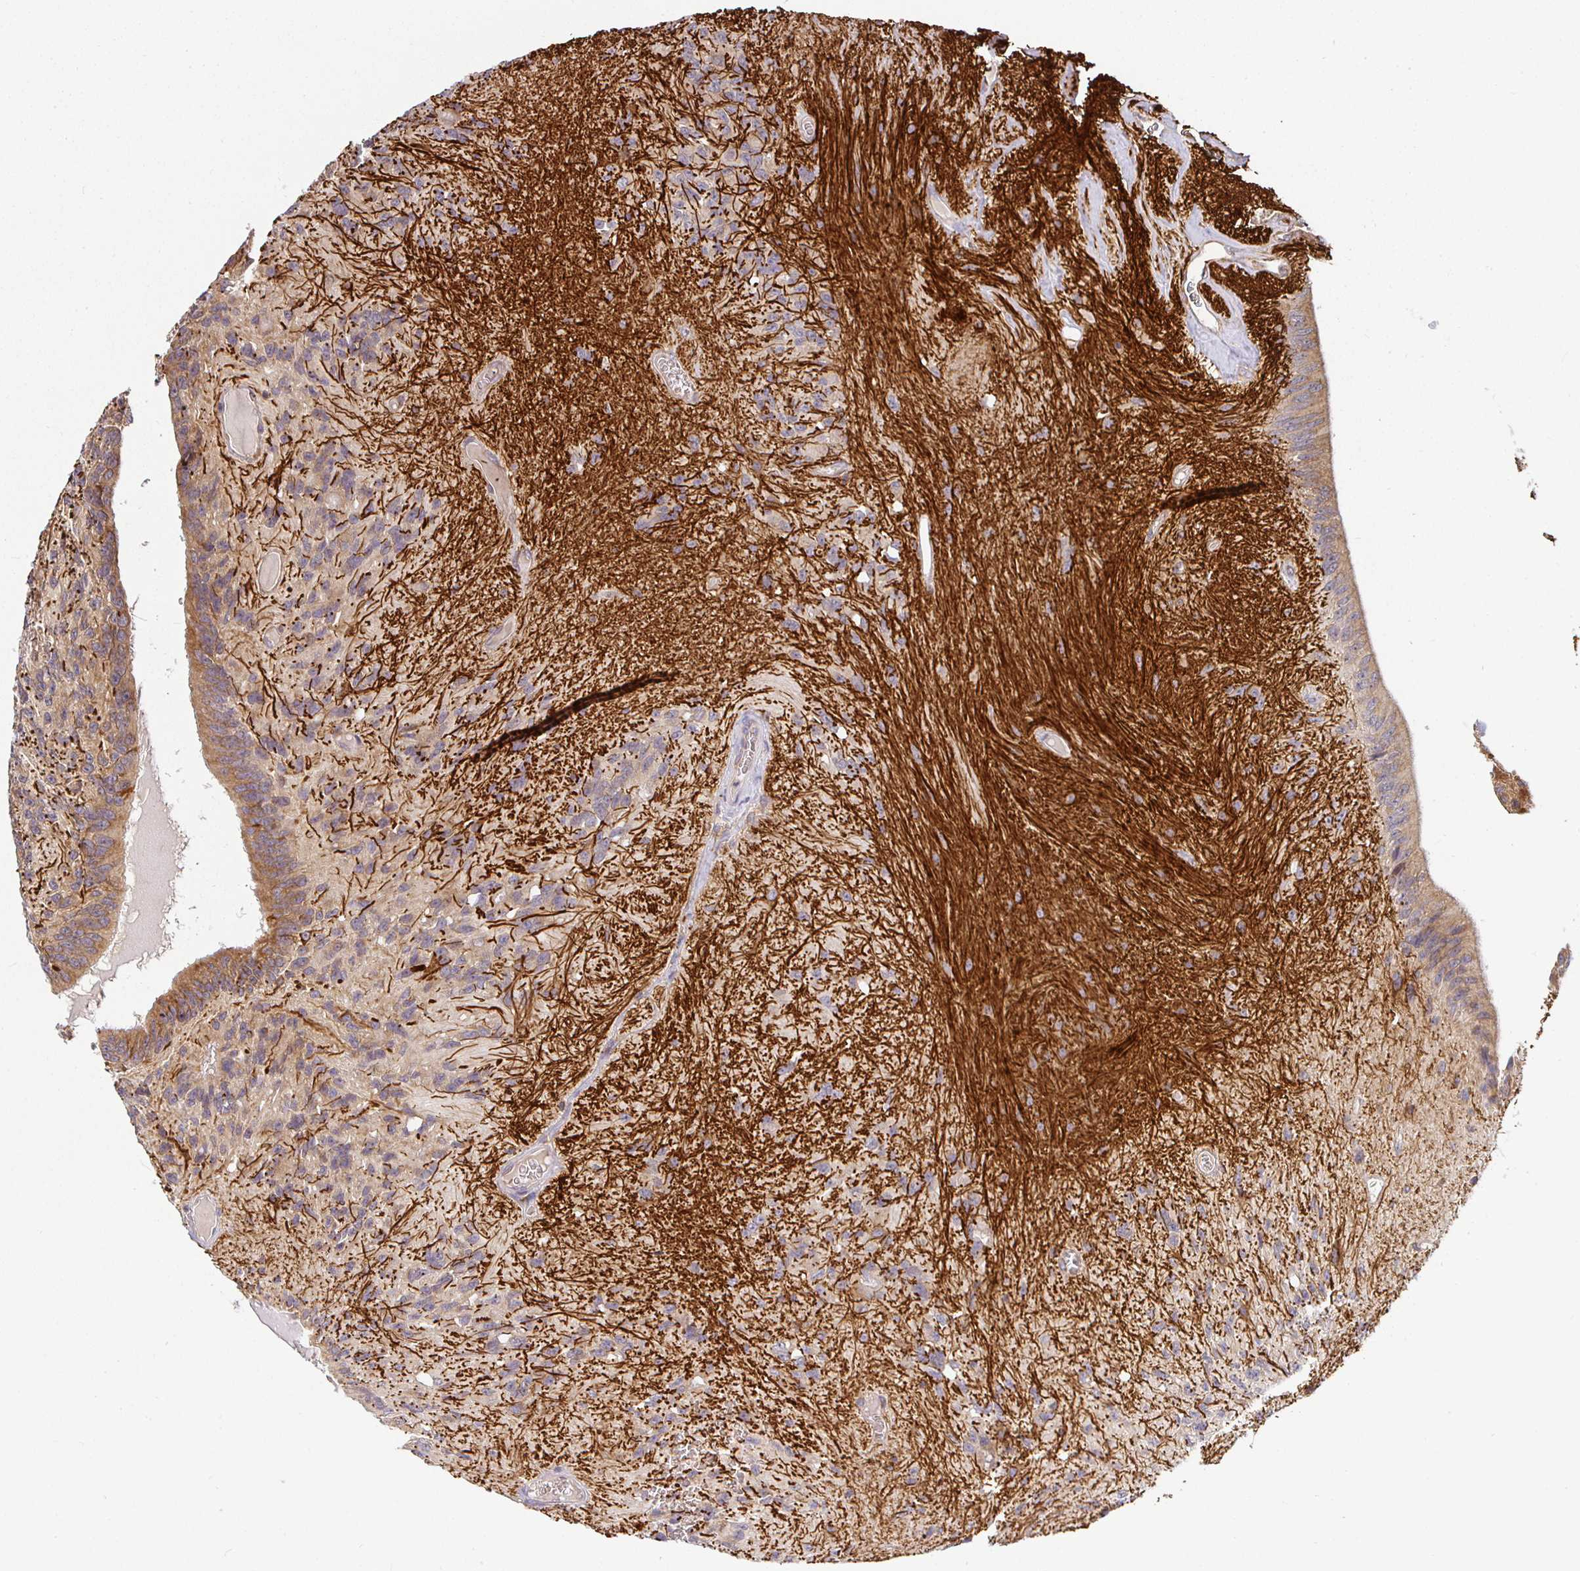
{"staining": {"intensity": "weak", "quantity": "<25%", "location": "cytoplasmic/membranous"}, "tissue": "glioma", "cell_type": "Tumor cells", "image_type": "cancer", "snomed": [{"axis": "morphology", "description": "Glioma, malignant, Low grade"}, {"axis": "topography", "description": "Brain"}], "caption": "The immunohistochemistry (IHC) histopathology image has no significant expression in tumor cells of malignant low-grade glioma tissue.", "gene": "IRAK1", "patient": {"sex": "male", "age": 31}}